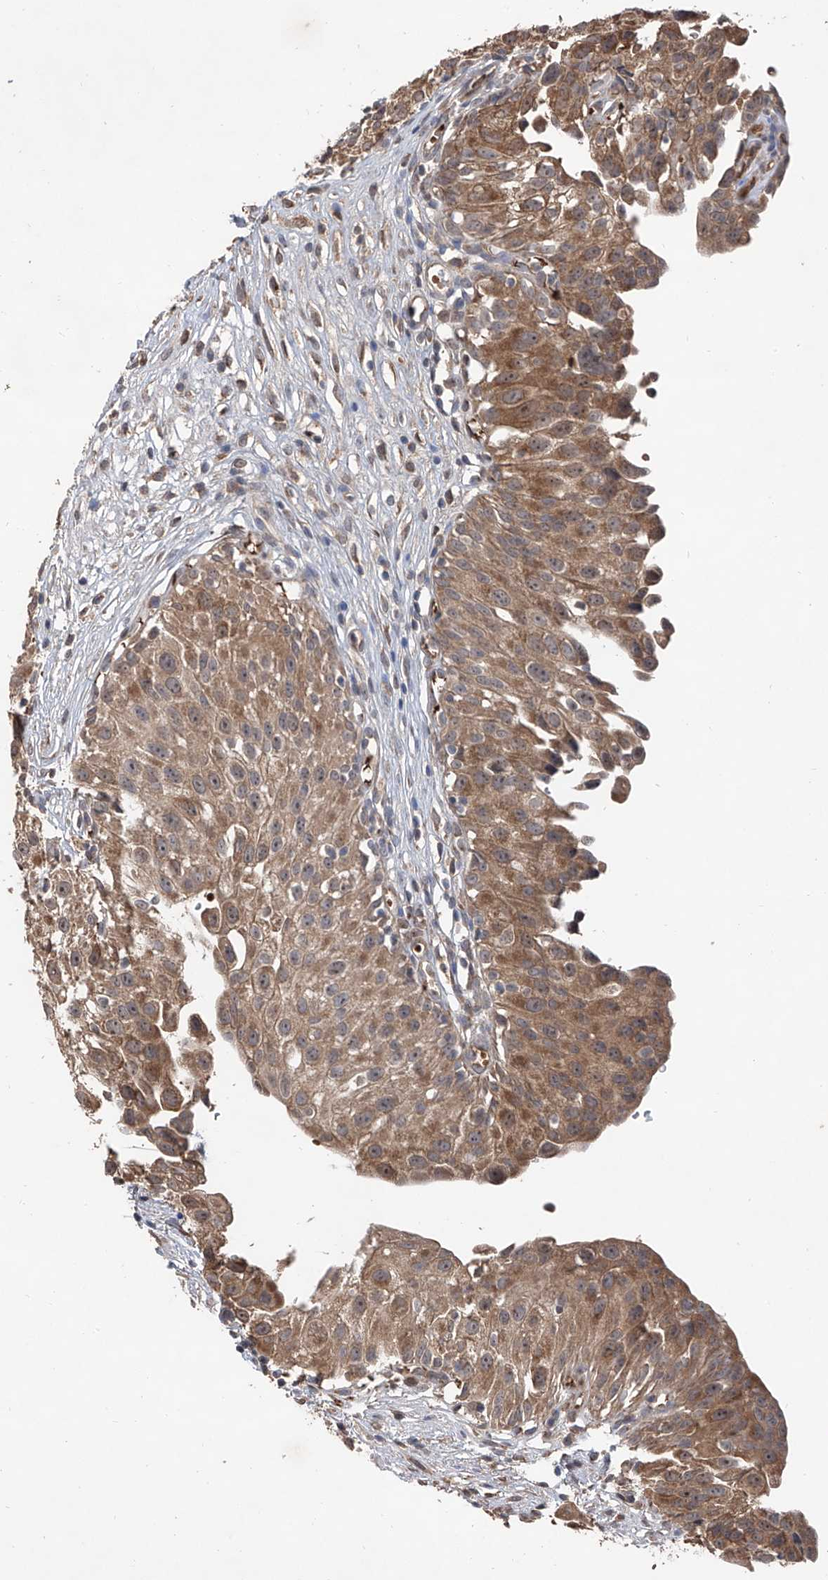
{"staining": {"intensity": "moderate", "quantity": ">75%", "location": "cytoplasmic/membranous"}, "tissue": "urinary bladder", "cell_type": "Urothelial cells", "image_type": "normal", "snomed": [{"axis": "morphology", "description": "Normal tissue, NOS"}, {"axis": "topography", "description": "Urinary bladder"}], "caption": "Immunohistochemistry of normal urinary bladder shows medium levels of moderate cytoplasmic/membranous expression in approximately >75% of urothelial cells.", "gene": "EDN1", "patient": {"sex": "male", "age": 51}}